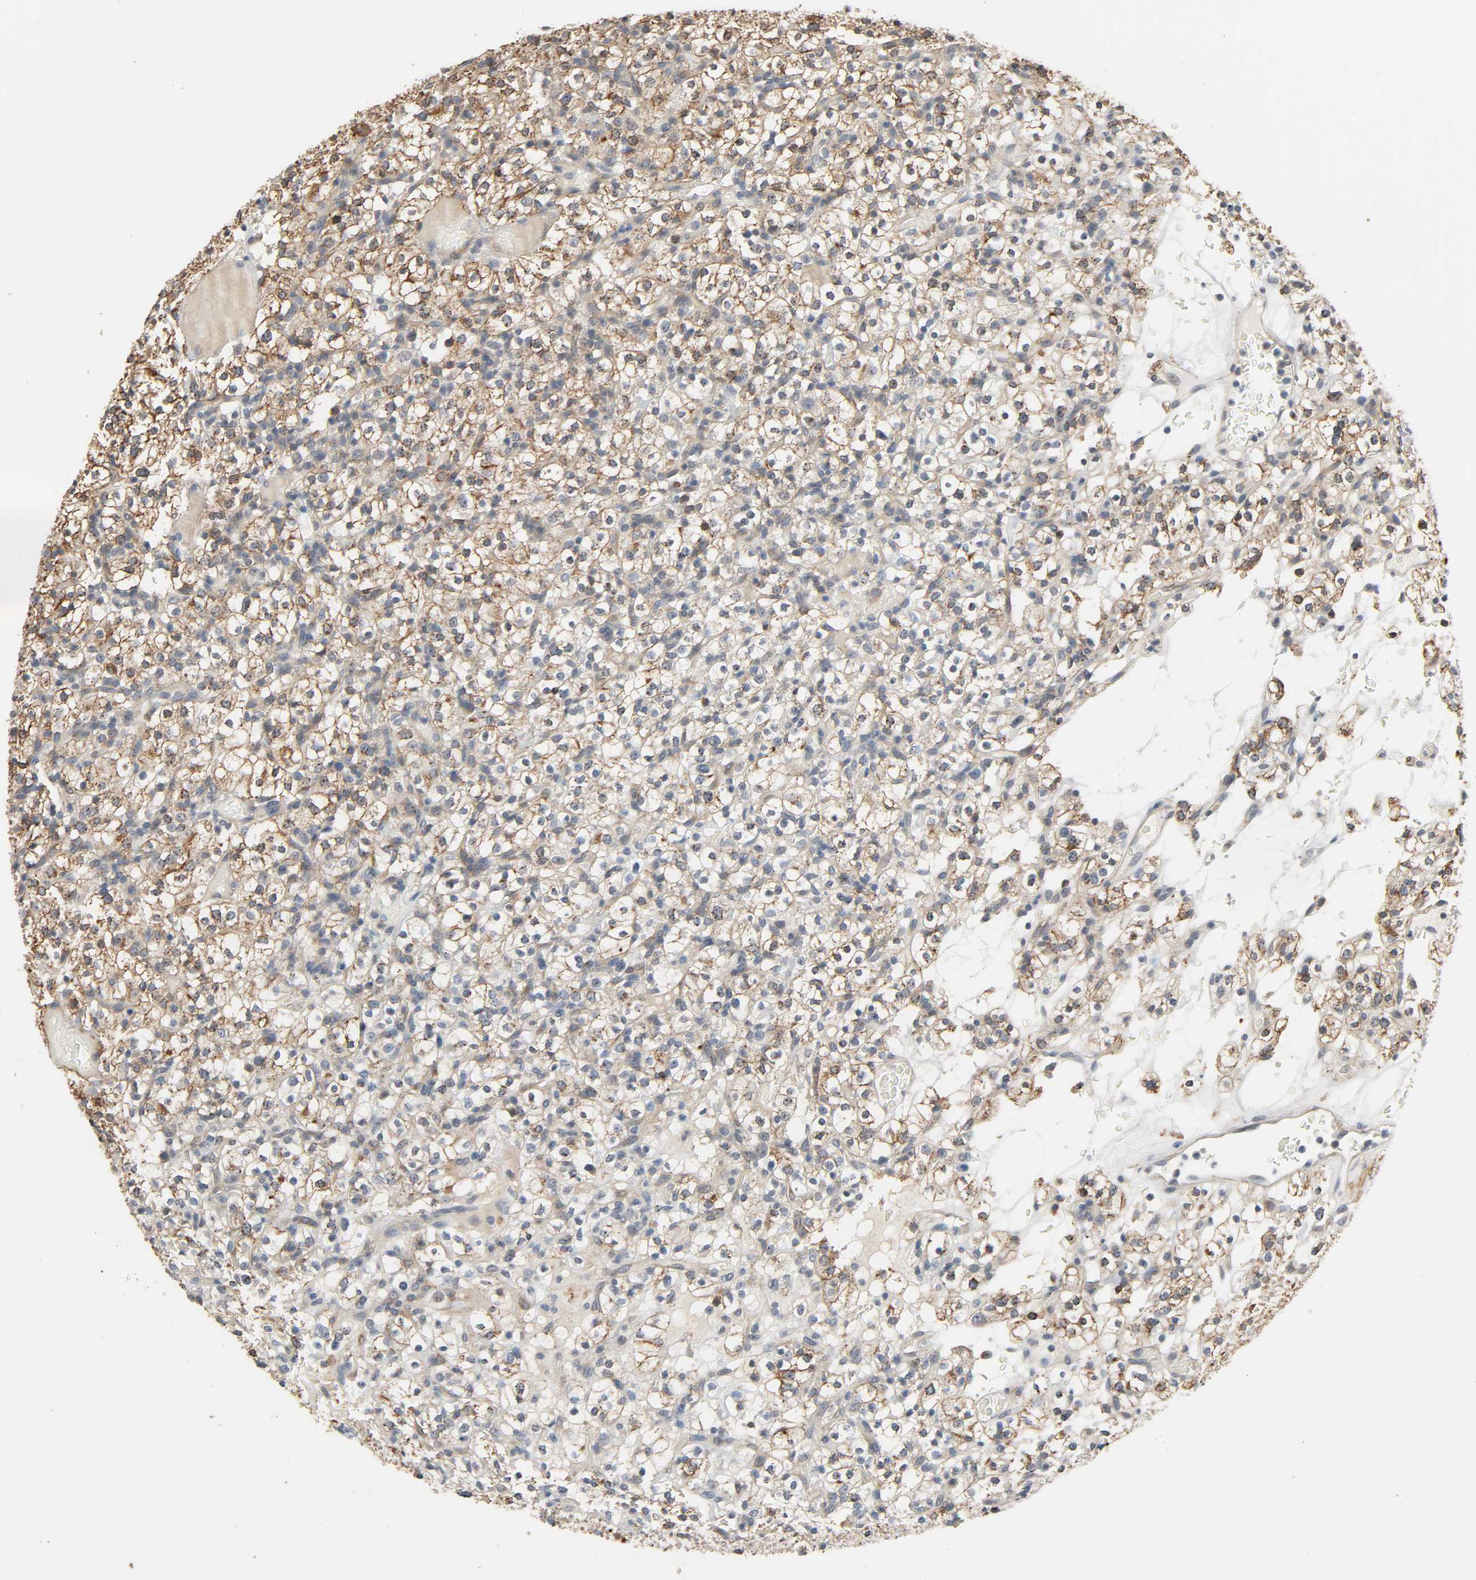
{"staining": {"intensity": "weak", "quantity": "25%-75%", "location": "cytoplasmic/membranous"}, "tissue": "renal cancer", "cell_type": "Tumor cells", "image_type": "cancer", "snomed": [{"axis": "morphology", "description": "Normal tissue, NOS"}, {"axis": "morphology", "description": "Adenocarcinoma, NOS"}, {"axis": "topography", "description": "Kidney"}], "caption": "There is low levels of weak cytoplasmic/membranous positivity in tumor cells of renal cancer, as demonstrated by immunohistochemical staining (brown color).", "gene": "CD4", "patient": {"sex": "female", "age": 72}}